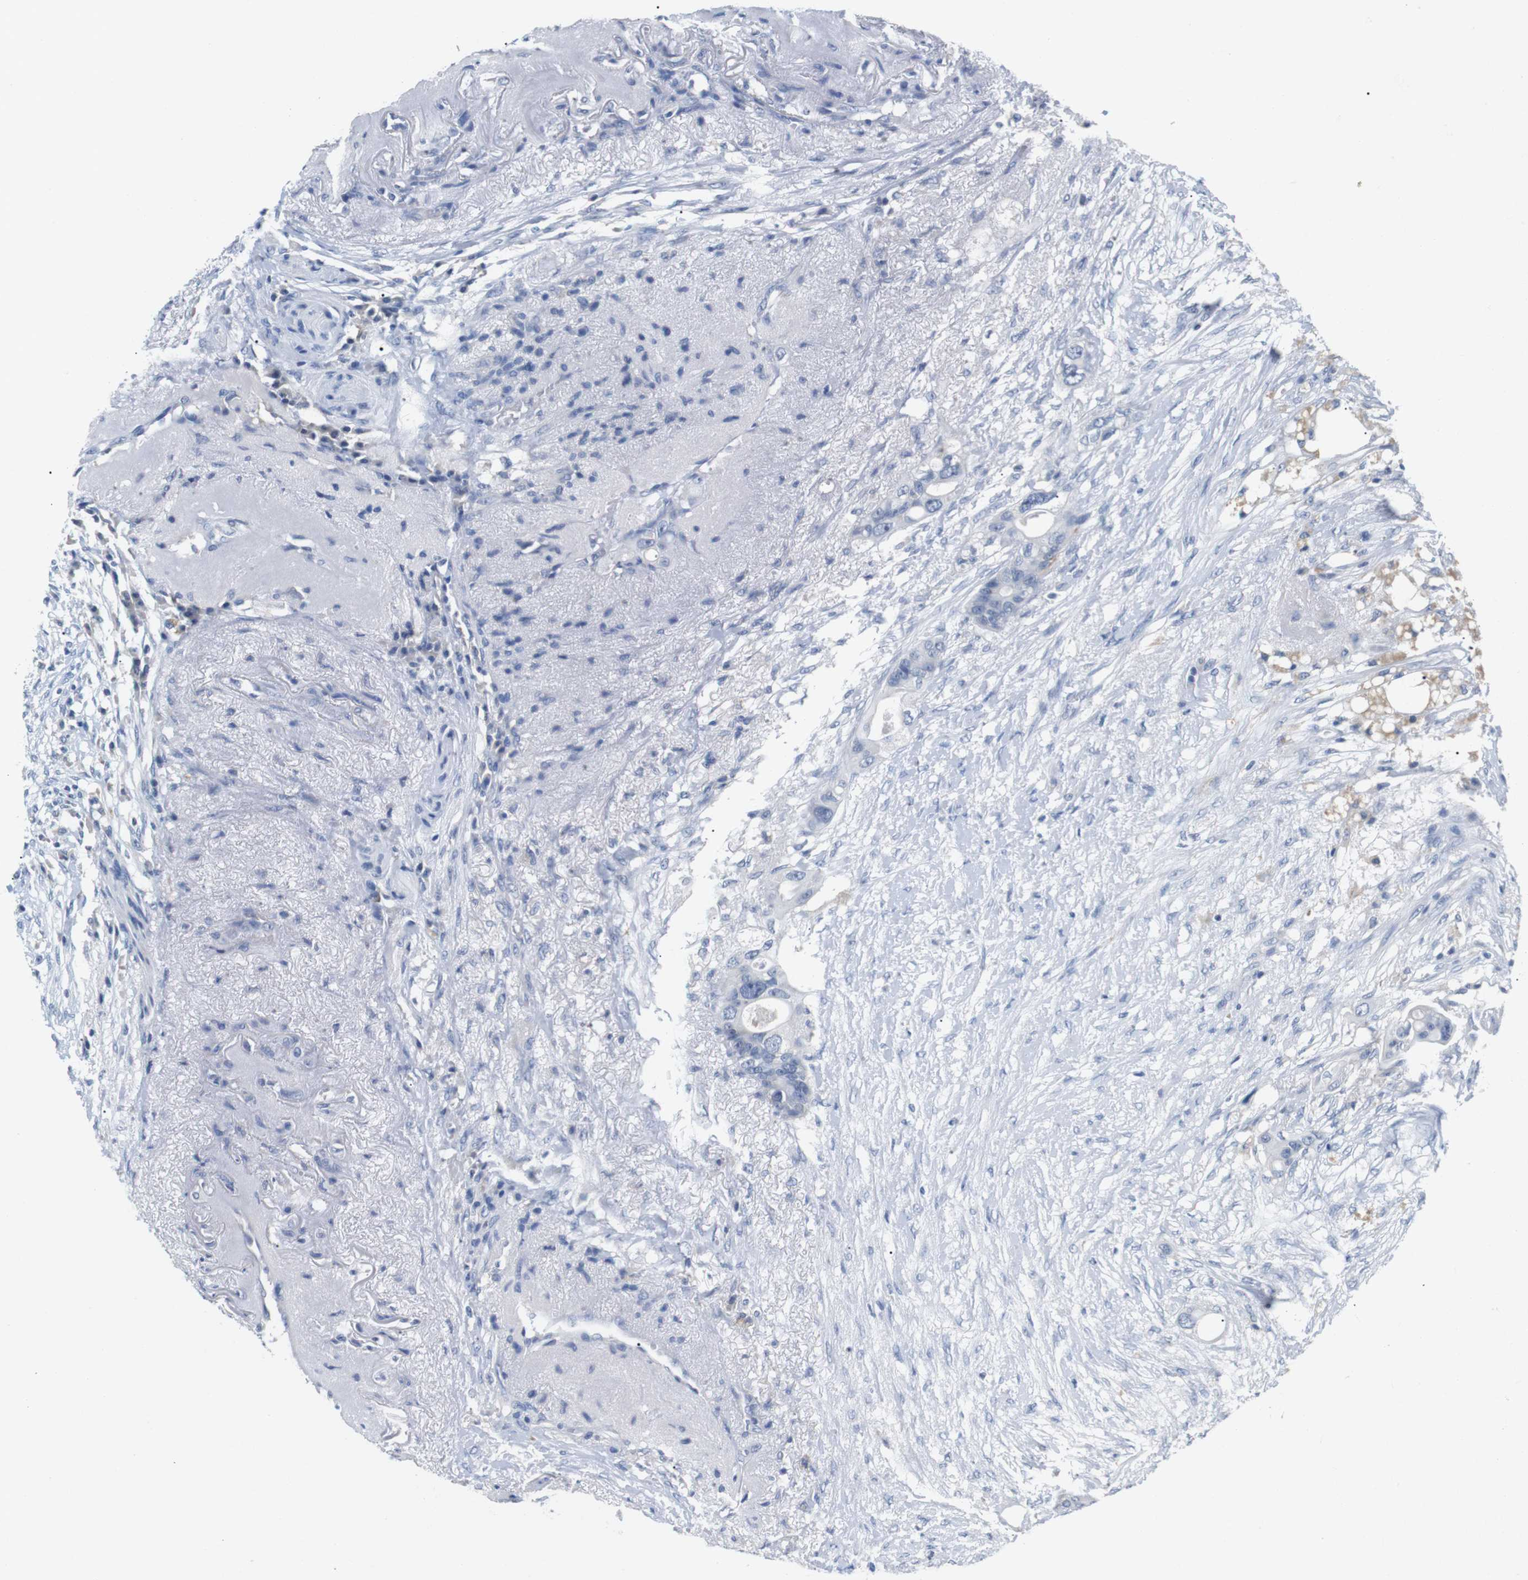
{"staining": {"intensity": "negative", "quantity": "none", "location": "none"}, "tissue": "colorectal cancer", "cell_type": "Tumor cells", "image_type": "cancer", "snomed": [{"axis": "morphology", "description": "Adenocarcinoma, NOS"}, {"axis": "topography", "description": "Colon"}], "caption": "DAB immunohistochemical staining of colorectal cancer reveals no significant staining in tumor cells.", "gene": "FCGRT", "patient": {"sex": "female", "age": 57}}